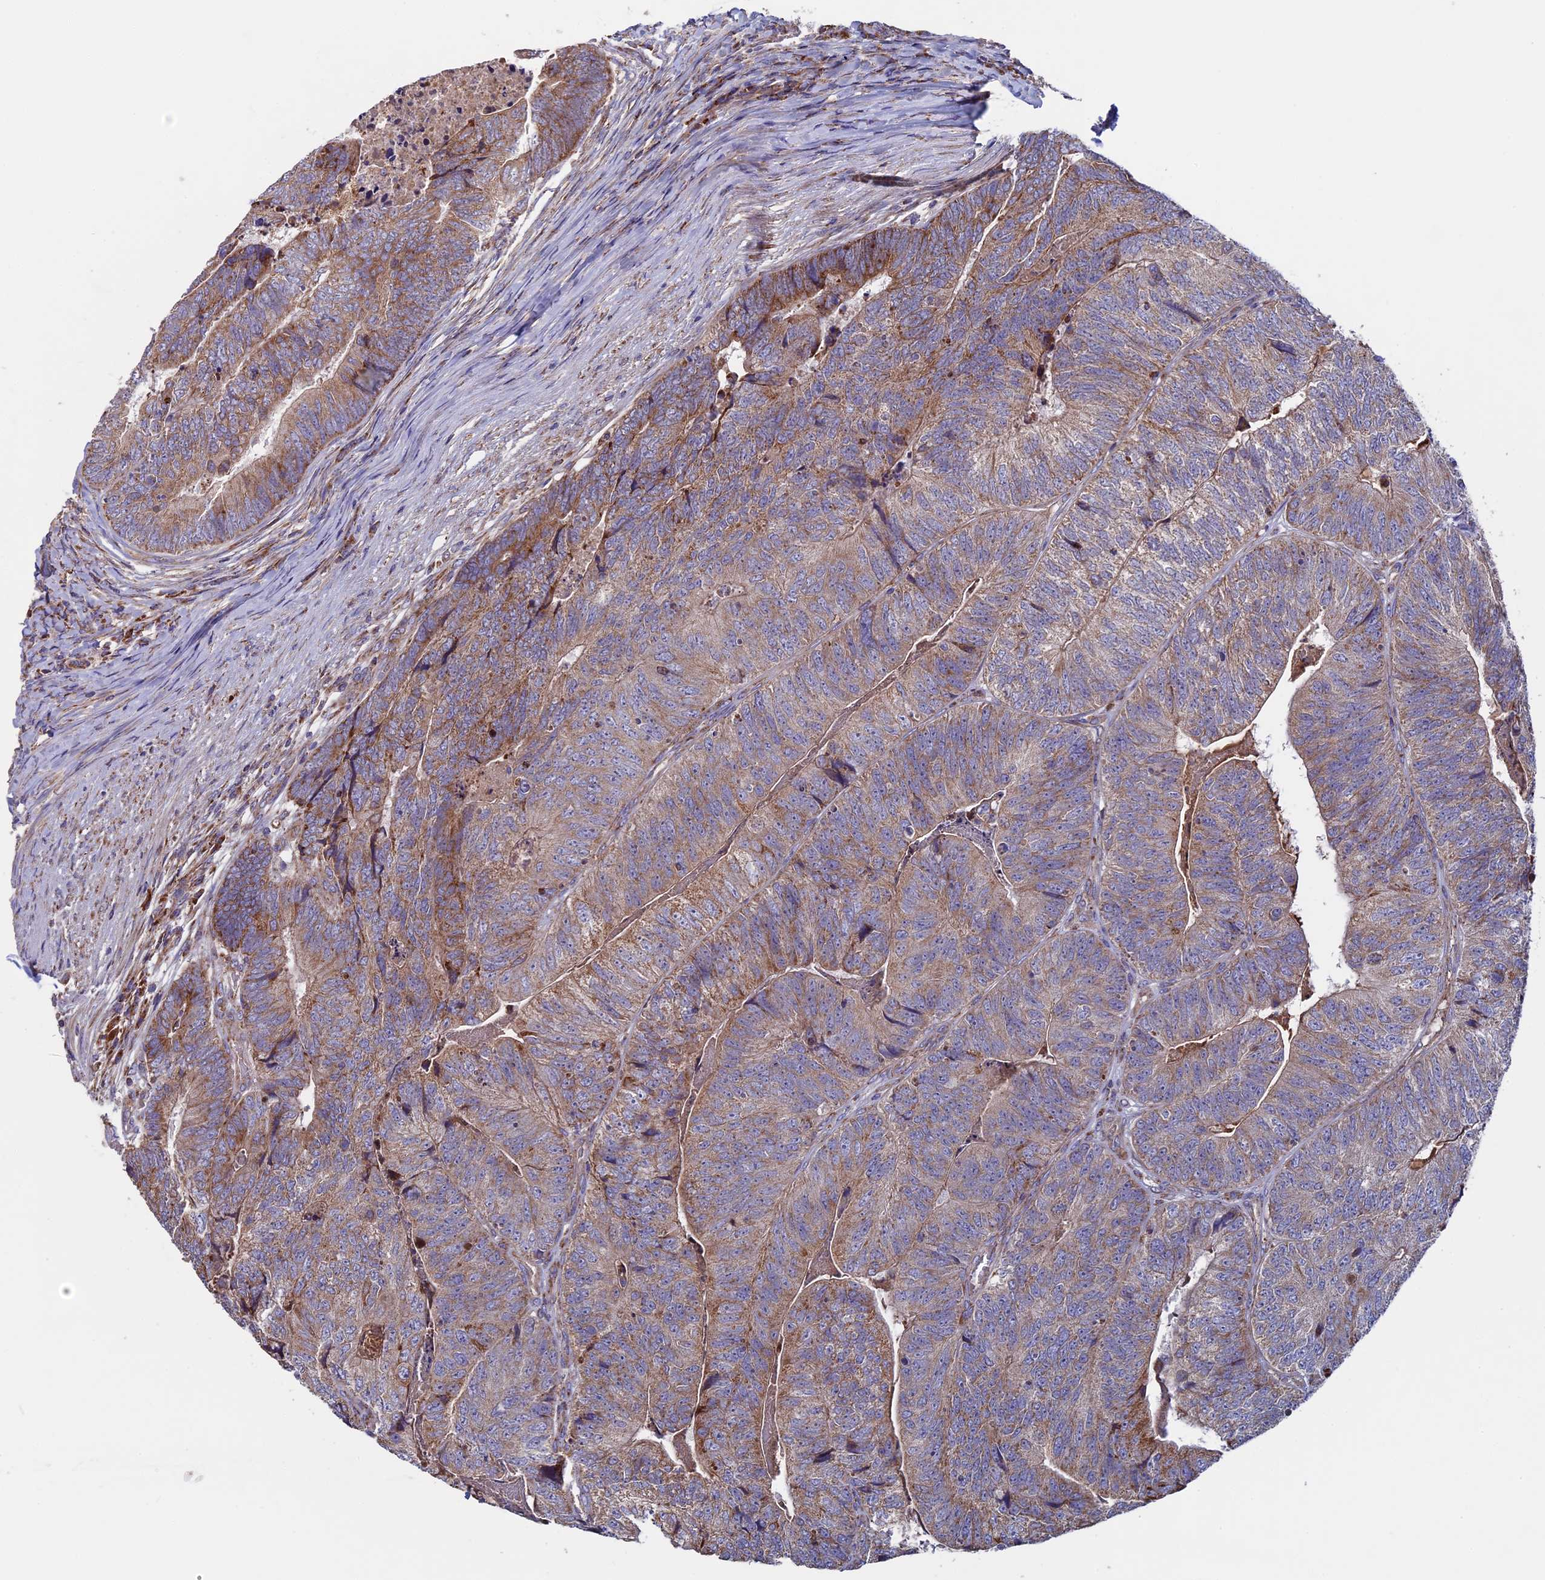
{"staining": {"intensity": "moderate", "quantity": ">75%", "location": "cytoplasmic/membranous"}, "tissue": "colorectal cancer", "cell_type": "Tumor cells", "image_type": "cancer", "snomed": [{"axis": "morphology", "description": "Adenocarcinoma, NOS"}, {"axis": "topography", "description": "Colon"}], "caption": "Tumor cells show medium levels of moderate cytoplasmic/membranous staining in approximately >75% of cells in human colorectal cancer. Nuclei are stained in blue.", "gene": "SLC15A5", "patient": {"sex": "female", "age": 67}}